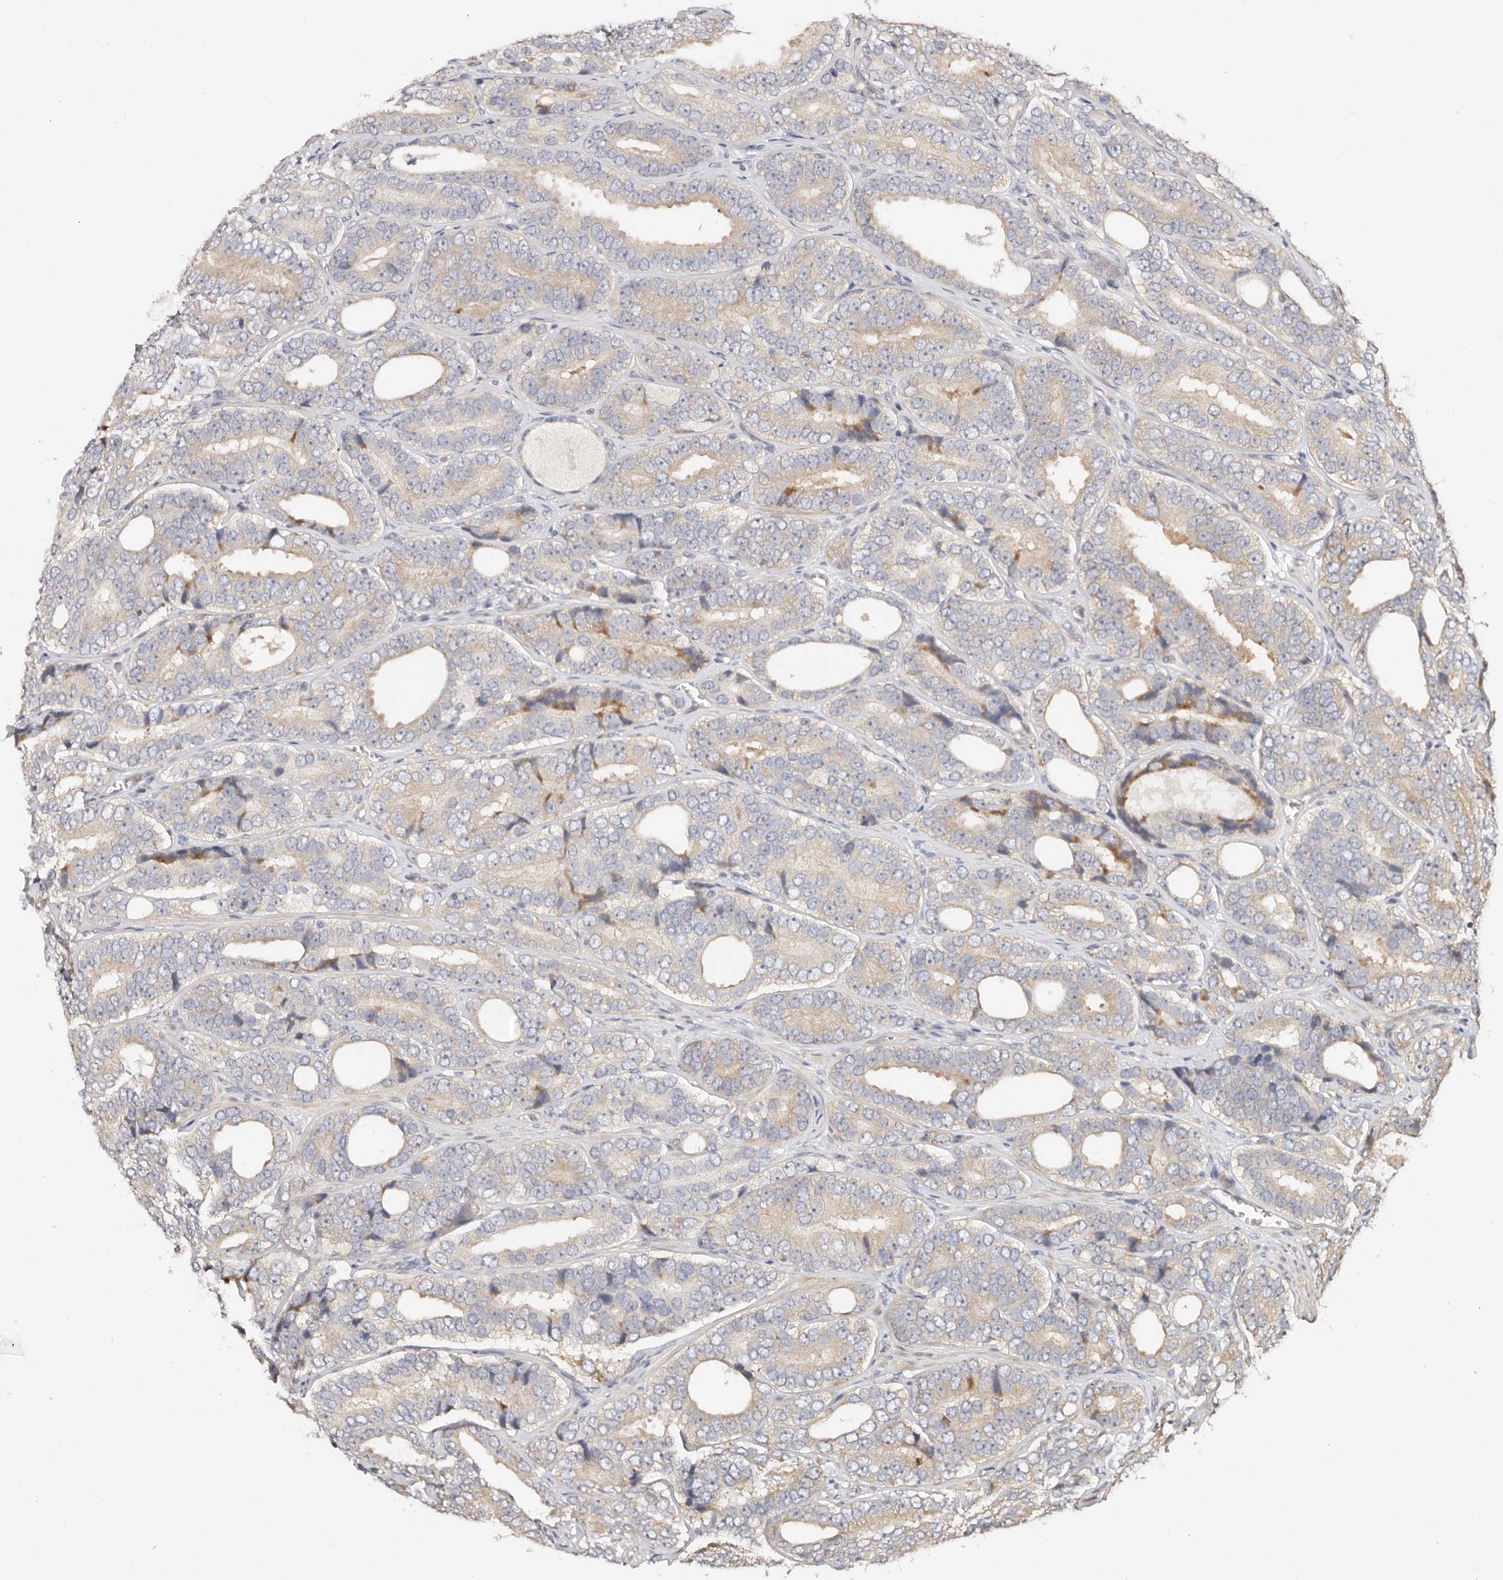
{"staining": {"intensity": "weak", "quantity": "<25%", "location": "cytoplasmic/membranous"}, "tissue": "prostate cancer", "cell_type": "Tumor cells", "image_type": "cancer", "snomed": [{"axis": "morphology", "description": "Adenocarcinoma, High grade"}, {"axis": "topography", "description": "Prostate"}], "caption": "Tumor cells show no significant staining in adenocarcinoma (high-grade) (prostate).", "gene": "BCL2L15", "patient": {"sex": "male", "age": 56}}